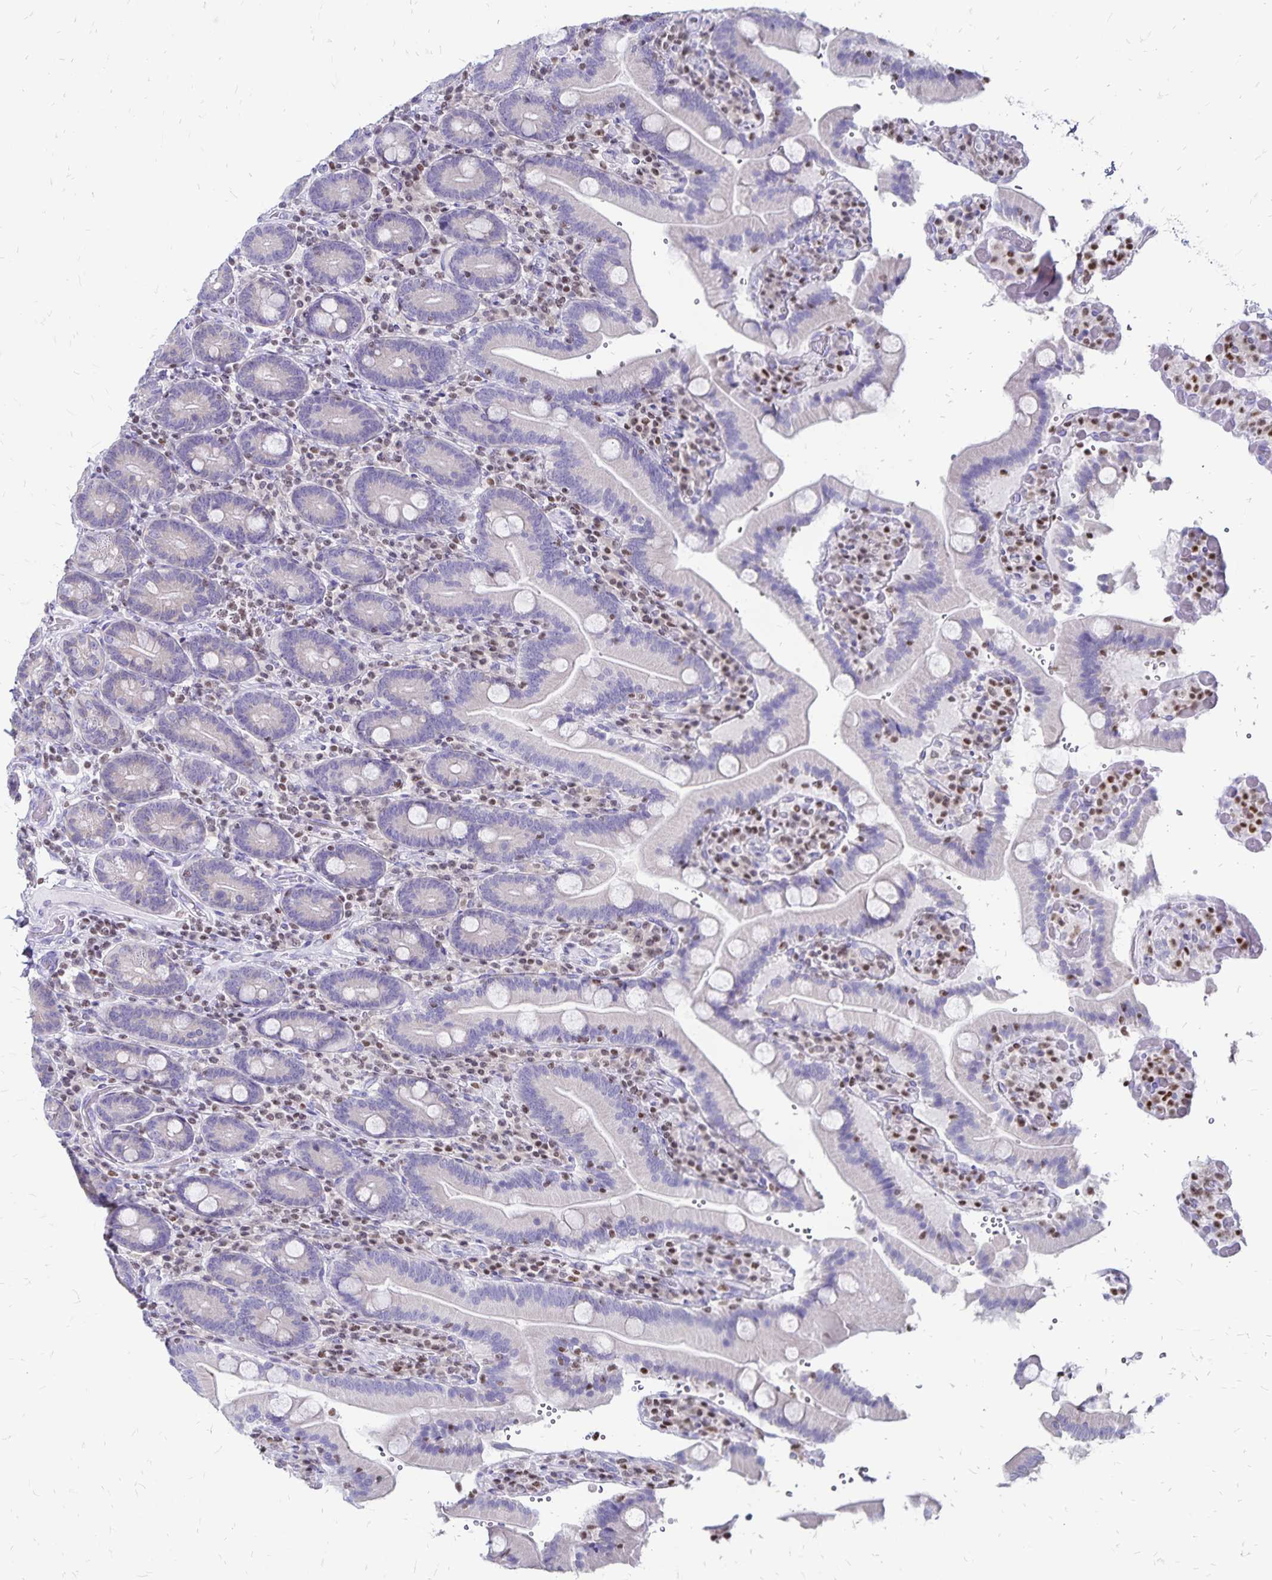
{"staining": {"intensity": "negative", "quantity": "none", "location": "none"}, "tissue": "duodenum", "cell_type": "Glandular cells", "image_type": "normal", "snomed": [{"axis": "morphology", "description": "Normal tissue, NOS"}, {"axis": "topography", "description": "Duodenum"}], "caption": "Photomicrograph shows no significant protein staining in glandular cells of normal duodenum. (Stains: DAB (3,3'-diaminobenzidine) immunohistochemistry (IHC) with hematoxylin counter stain, Microscopy: brightfield microscopy at high magnification).", "gene": "IKZF1", "patient": {"sex": "female", "age": 62}}